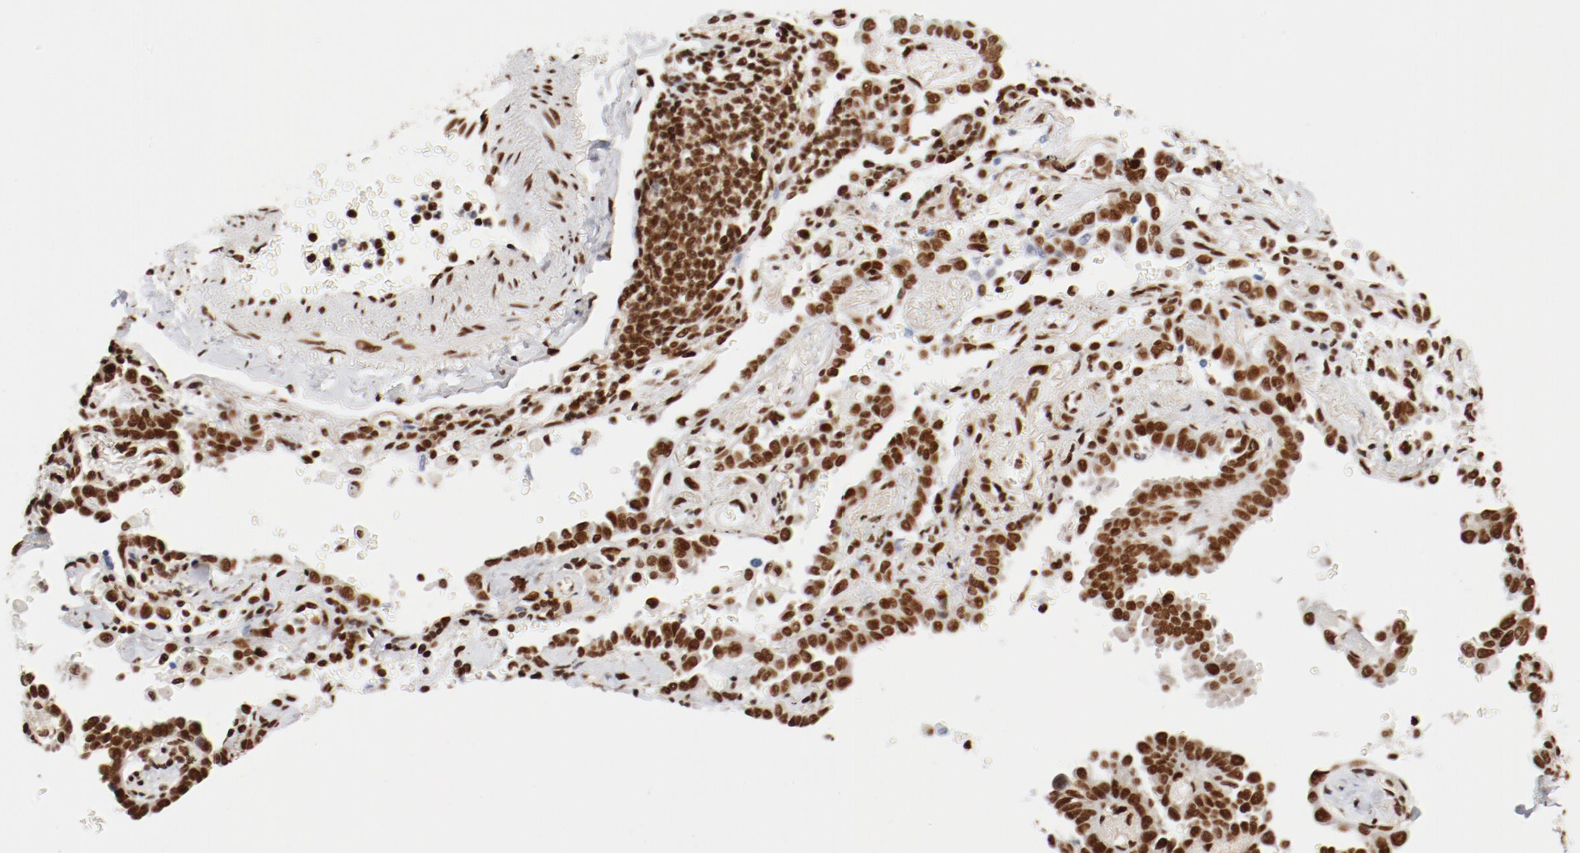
{"staining": {"intensity": "strong", "quantity": ">75%", "location": "nuclear"}, "tissue": "lung cancer", "cell_type": "Tumor cells", "image_type": "cancer", "snomed": [{"axis": "morphology", "description": "Adenocarcinoma, NOS"}, {"axis": "topography", "description": "Lung"}], "caption": "Immunohistochemistry (IHC) micrograph of neoplastic tissue: human lung cancer (adenocarcinoma) stained using IHC shows high levels of strong protein expression localized specifically in the nuclear of tumor cells, appearing as a nuclear brown color.", "gene": "CTBP1", "patient": {"sex": "female", "age": 64}}